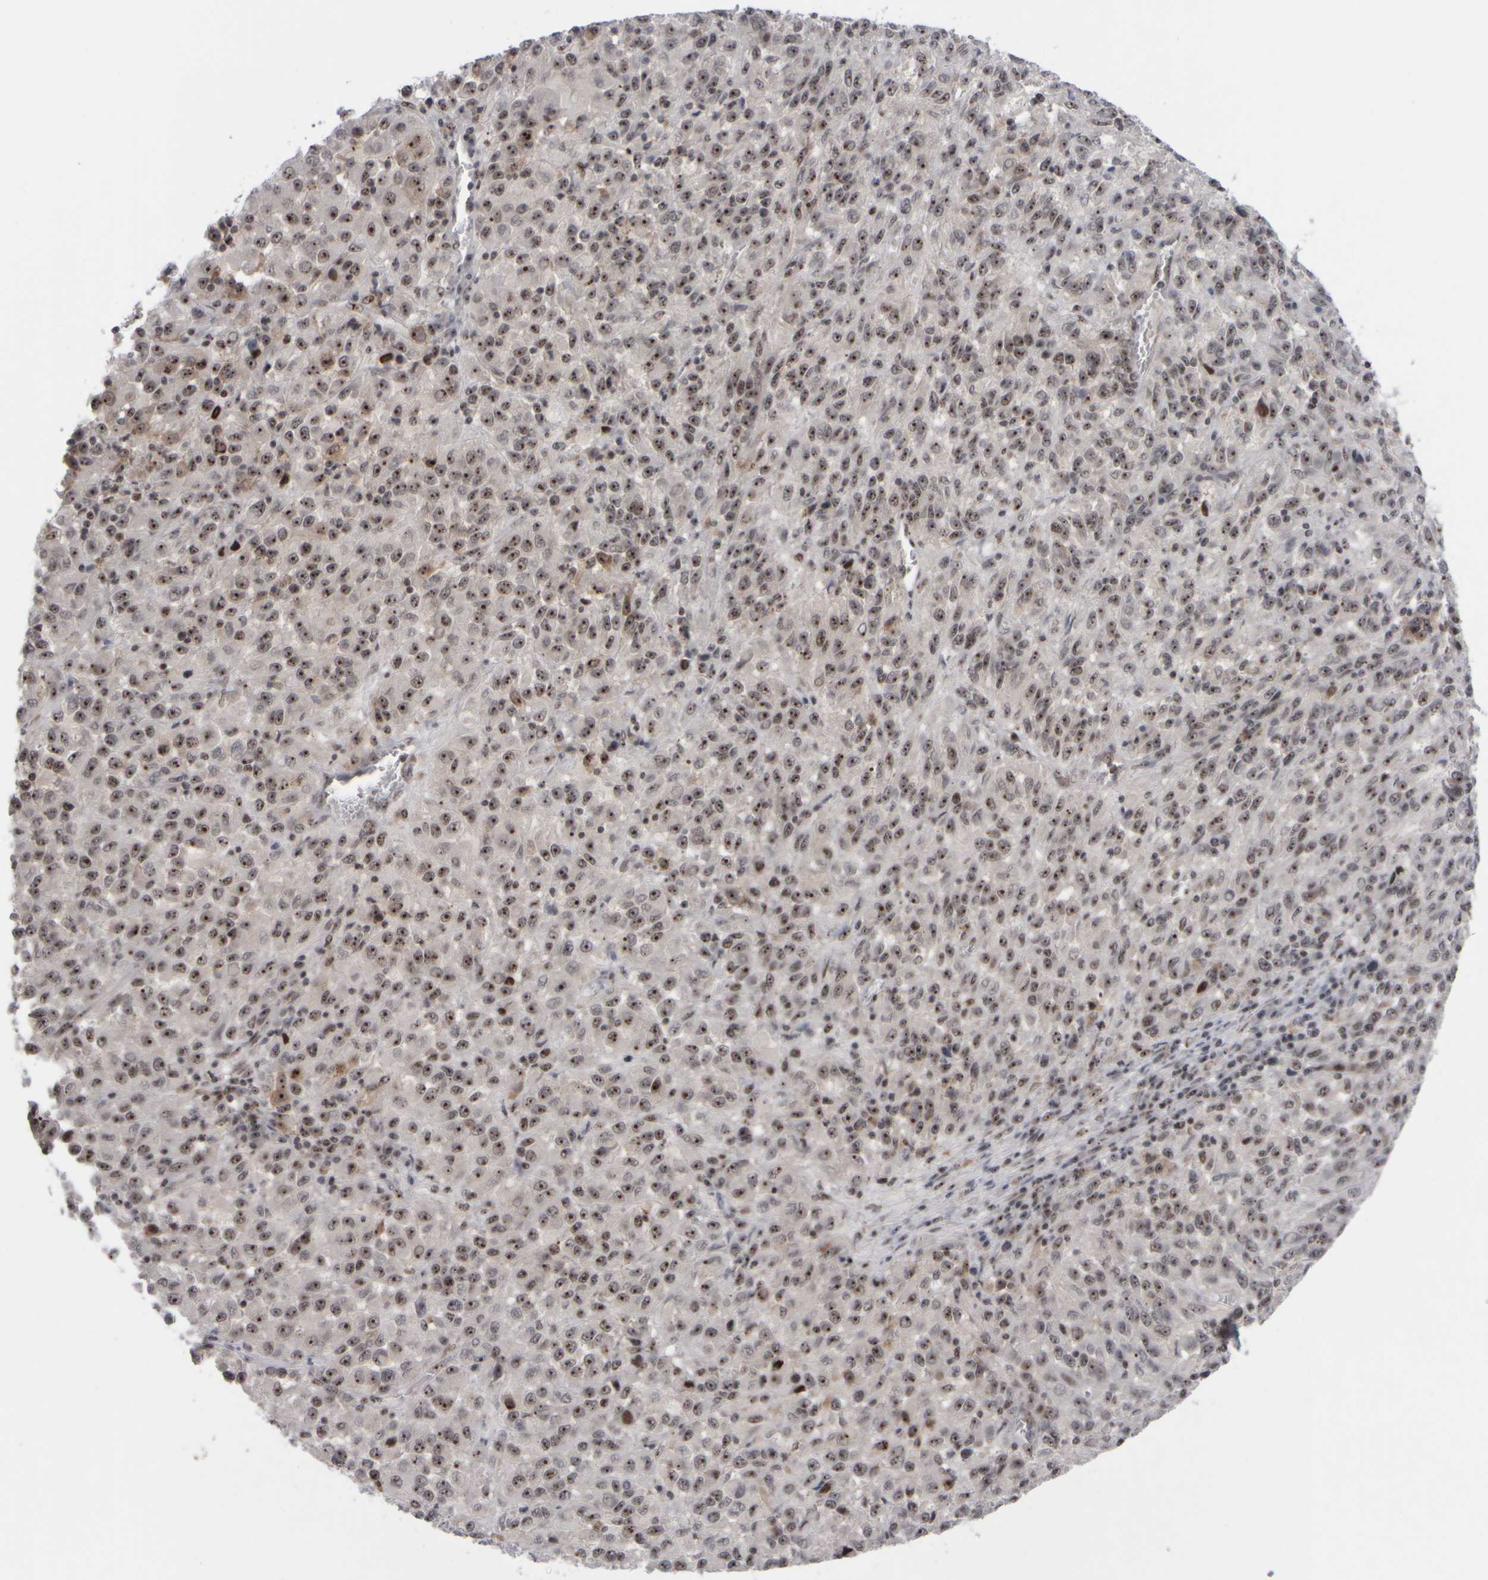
{"staining": {"intensity": "moderate", "quantity": ">75%", "location": "nuclear"}, "tissue": "skin cancer", "cell_type": "Tumor cells", "image_type": "cancer", "snomed": [{"axis": "morphology", "description": "Squamous cell carcinoma, NOS"}, {"axis": "topography", "description": "Skin"}], "caption": "Immunohistochemistry micrograph of neoplastic tissue: skin cancer stained using immunohistochemistry (IHC) exhibits medium levels of moderate protein expression localized specifically in the nuclear of tumor cells, appearing as a nuclear brown color.", "gene": "SURF6", "patient": {"sex": "female", "age": 73}}